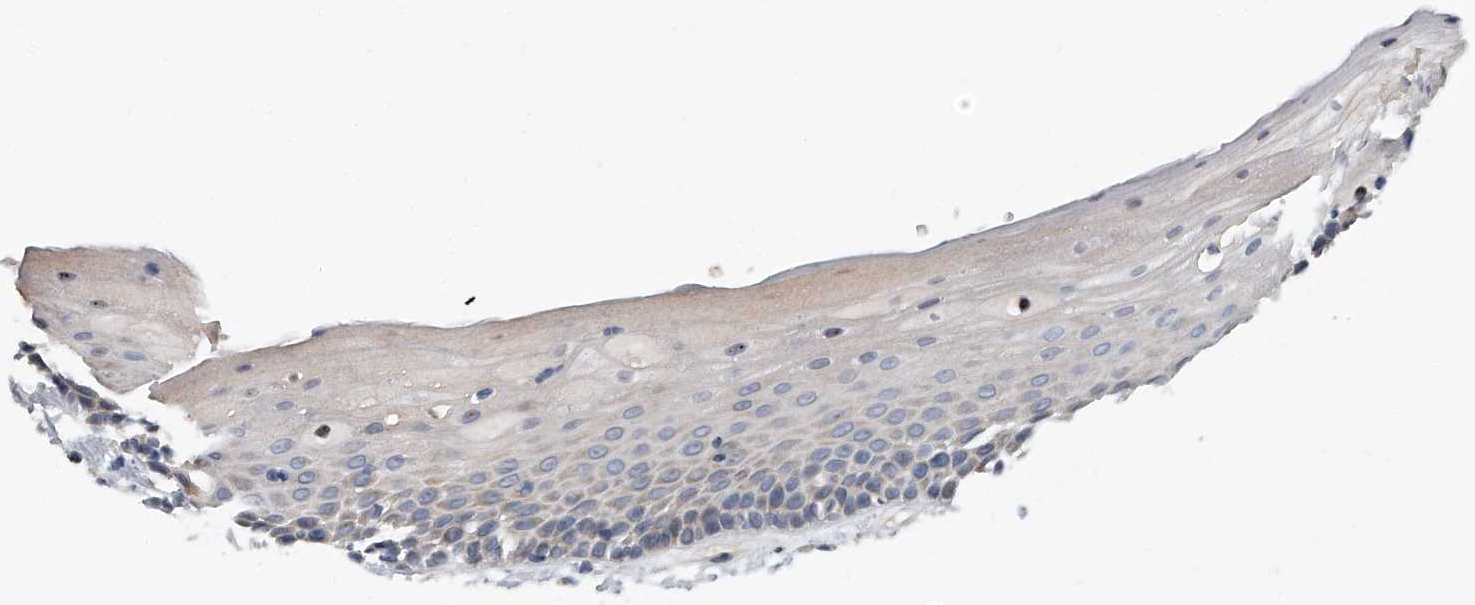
{"staining": {"intensity": "negative", "quantity": "none", "location": "none"}, "tissue": "oral mucosa", "cell_type": "Squamous epithelial cells", "image_type": "normal", "snomed": [{"axis": "morphology", "description": "Normal tissue, NOS"}, {"axis": "topography", "description": "Oral tissue"}], "caption": "Immunohistochemistry image of normal oral mucosa stained for a protein (brown), which demonstrates no expression in squamous epithelial cells. Nuclei are stained in blue.", "gene": "CD200", "patient": {"sex": "female", "age": 76}}